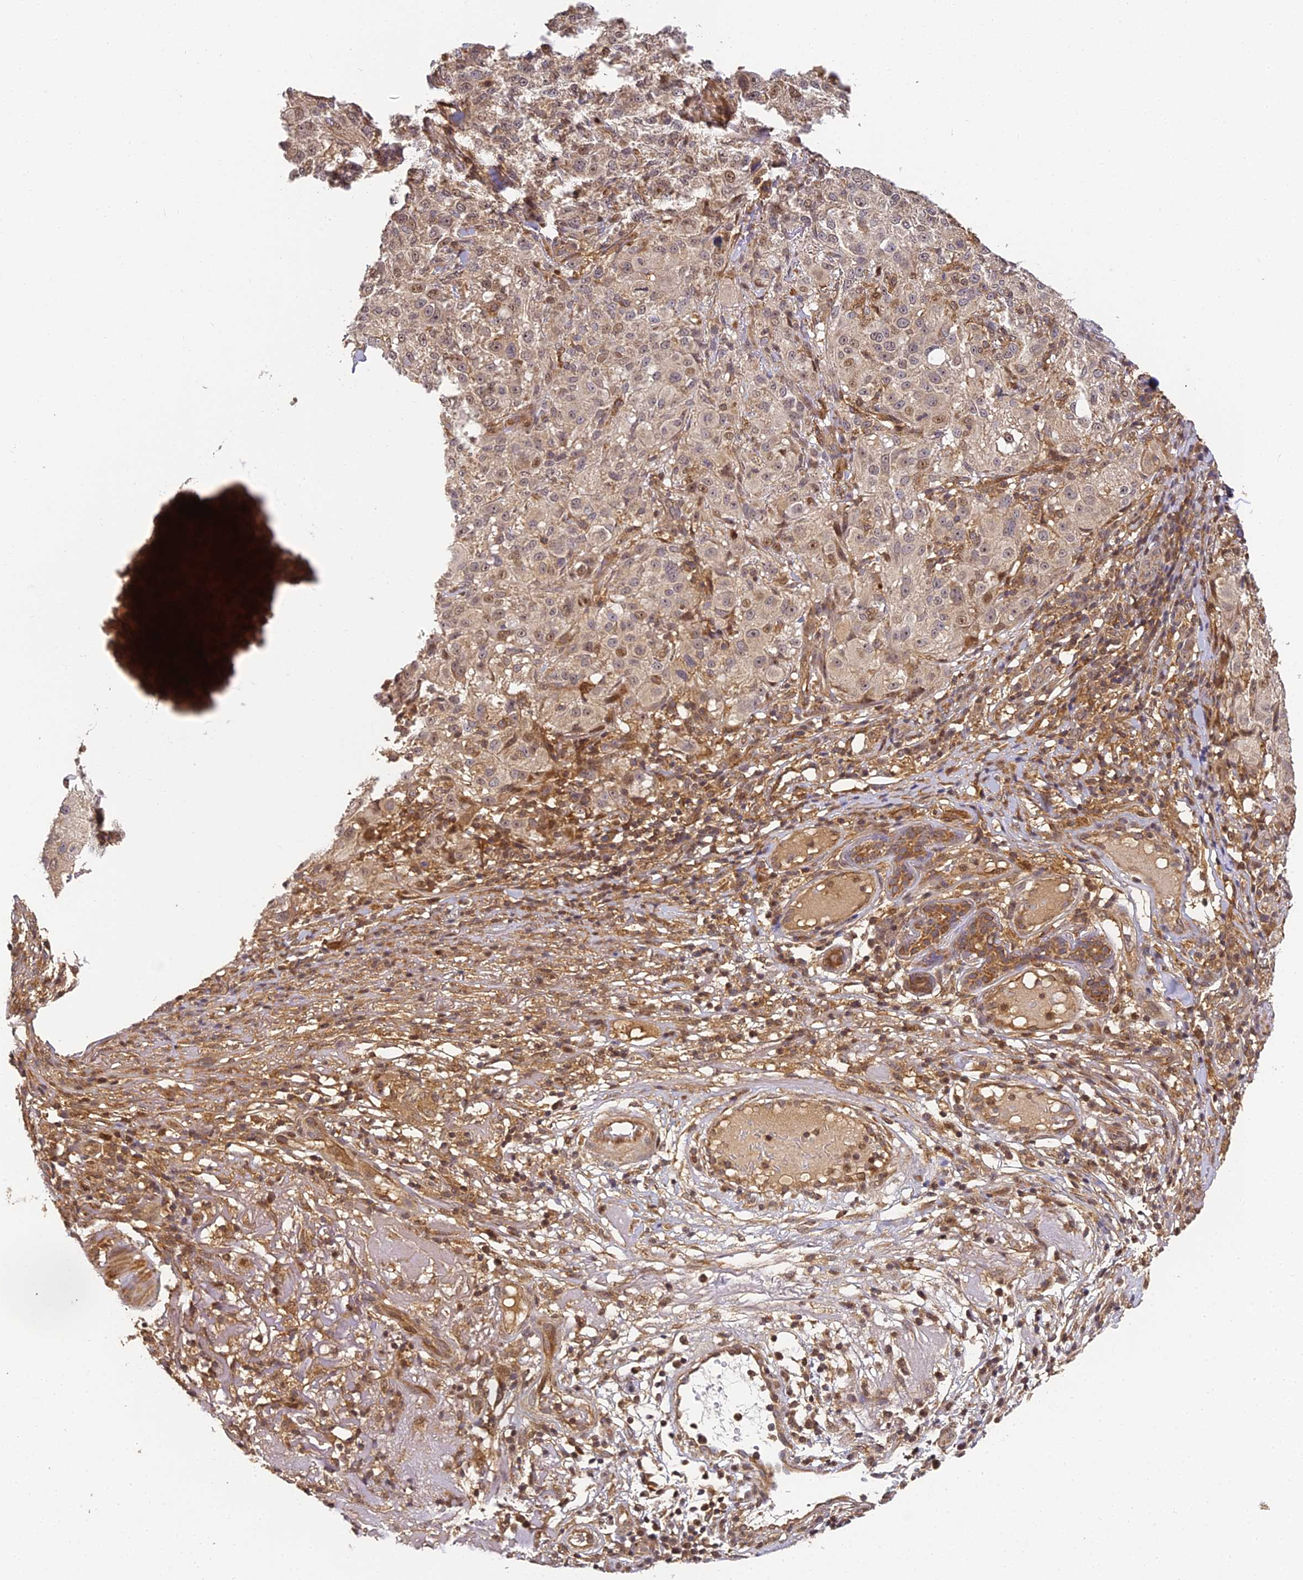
{"staining": {"intensity": "moderate", "quantity": "25%-75%", "location": "nuclear"}, "tissue": "melanoma", "cell_type": "Tumor cells", "image_type": "cancer", "snomed": [{"axis": "morphology", "description": "Necrosis, NOS"}, {"axis": "morphology", "description": "Malignant melanoma, NOS"}, {"axis": "topography", "description": "Skin"}], "caption": "IHC staining of melanoma, which reveals medium levels of moderate nuclear staining in approximately 25%-75% of tumor cells indicating moderate nuclear protein expression. The staining was performed using DAB (3,3'-diaminobenzidine) (brown) for protein detection and nuclei were counterstained in hematoxylin (blue).", "gene": "ZNF443", "patient": {"sex": "female", "age": 87}}